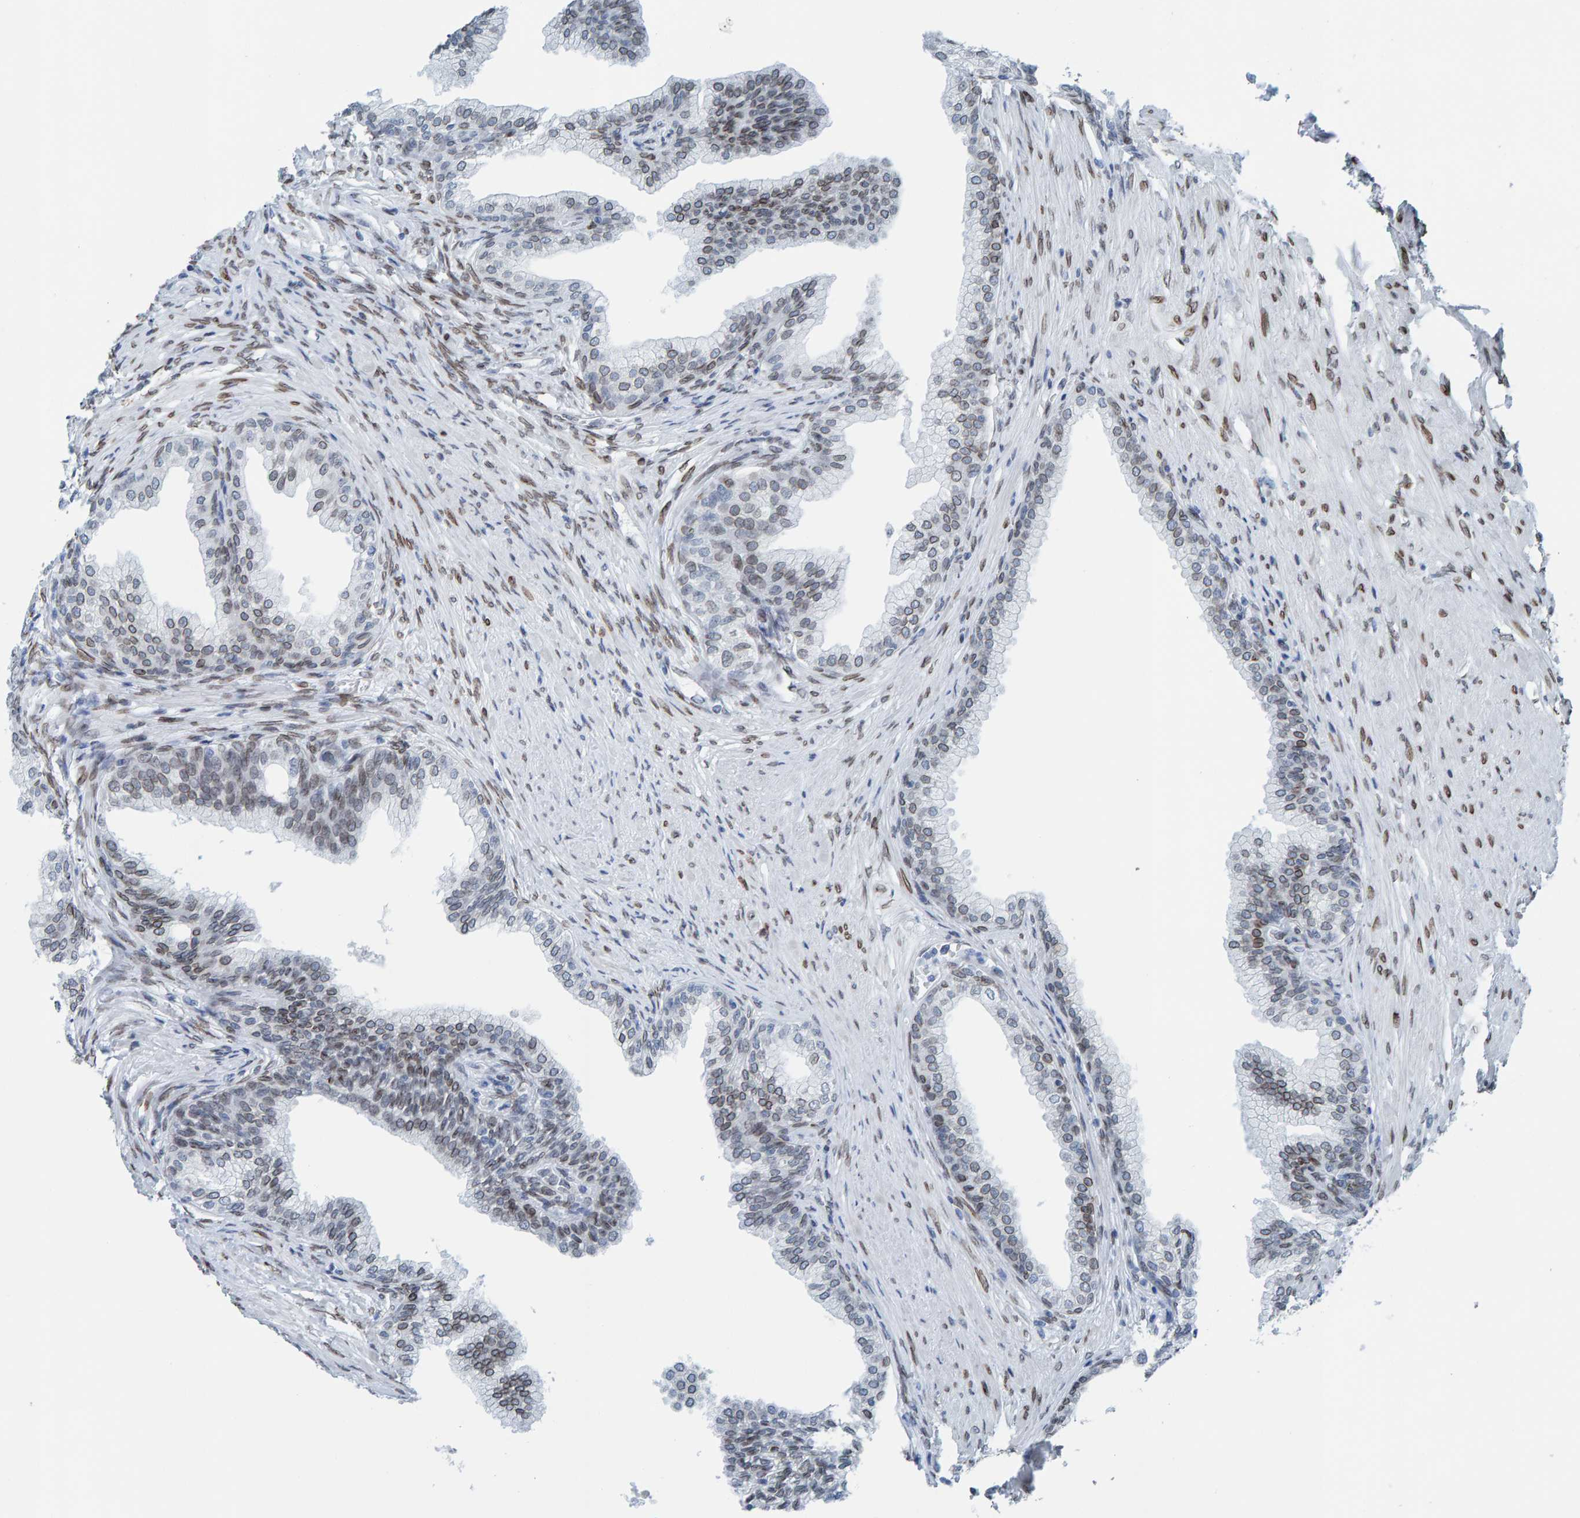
{"staining": {"intensity": "weak", "quantity": "25%-75%", "location": "cytoplasmic/membranous,nuclear"}, "tissue": "prostate", "cell_type": "Glandular cells", "image_type": "normal", "snomed": [{"axis": "morphology", "description": "Normal tissue, NOS"}, {"axis": "morphology", "description": "Urothelial carcinoma, Low grade"}, {"axis": "topography", "description": "Urinary bladder"}, {"axis": "topography", "description": "Prostate"}], "caption": "High-power microscopy captured an IHC micrograph of unremarkable prostate, revealing weak cytoplasmic/membranous,nuclear staining in approximately 25%-75% of glandular cells. Immunohistochemistry (ihc) stains the protein in brown and the nuclei are stained blue.", "gene": "LMNB2", "patient": {"sex": "male", "age": 60}}